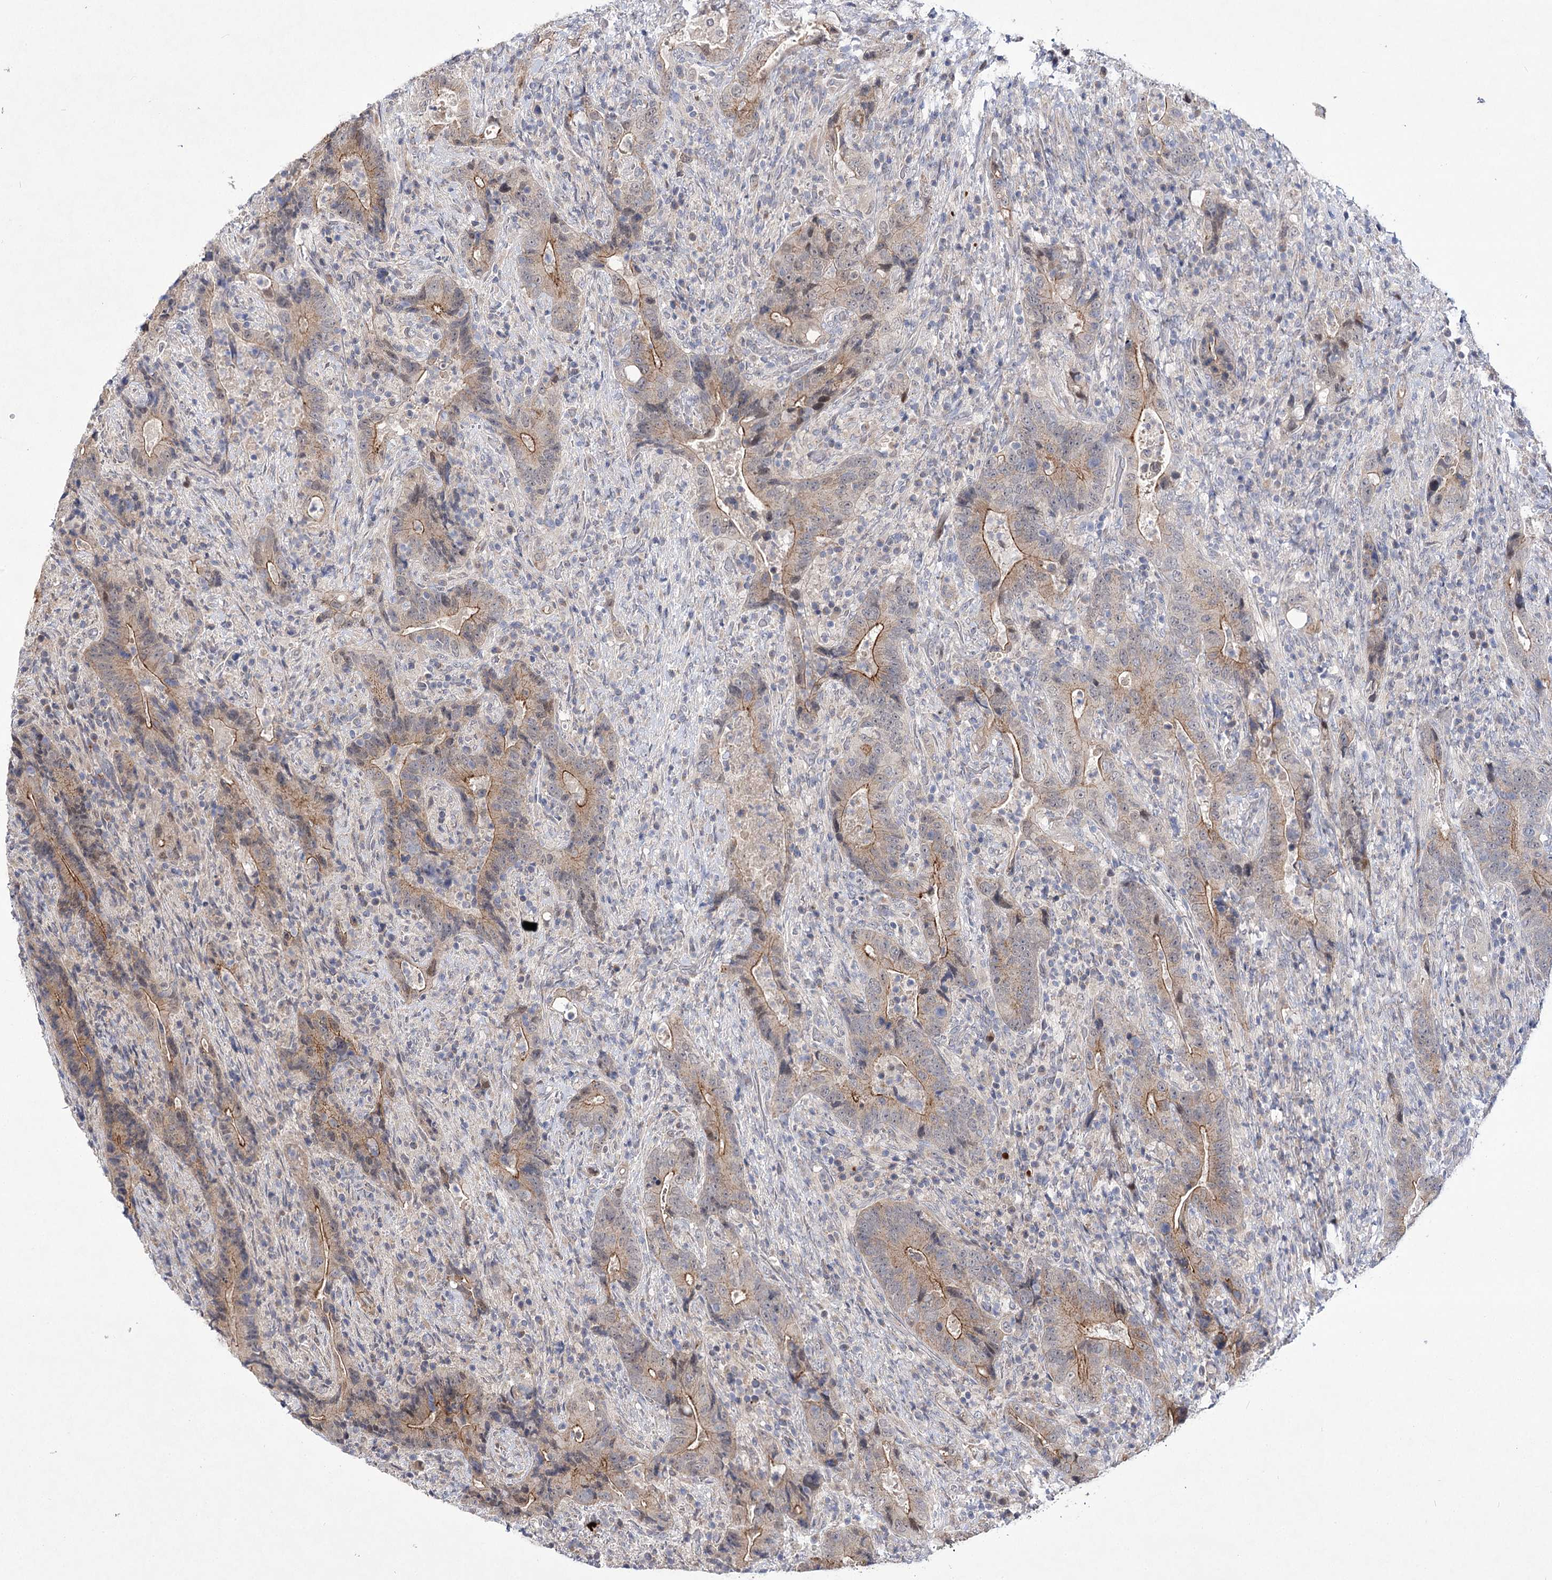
{"staining": {"intensity": "moderate", "quantity": "<25%", "location": "cytoplasmic/membranous"}, "tissue": "colorectal cancer", "cell_type": "Tumor cells", "image_type": "cancer", "snomed": [{"axis": "morphology", "description": "Adenocarcinoma, NOS"}, {"axis": "topography", "description": "Colon"}], "caption": "Moderate cytoplasmic/membranous expression for a protein is seen in approximately <25% of tumor cells of adenocarcinoma (colorectal) using immunohistochemistry (IHC).", "gene": "ARHGAP32", "patient": {"sex": "female", "age": 75}}